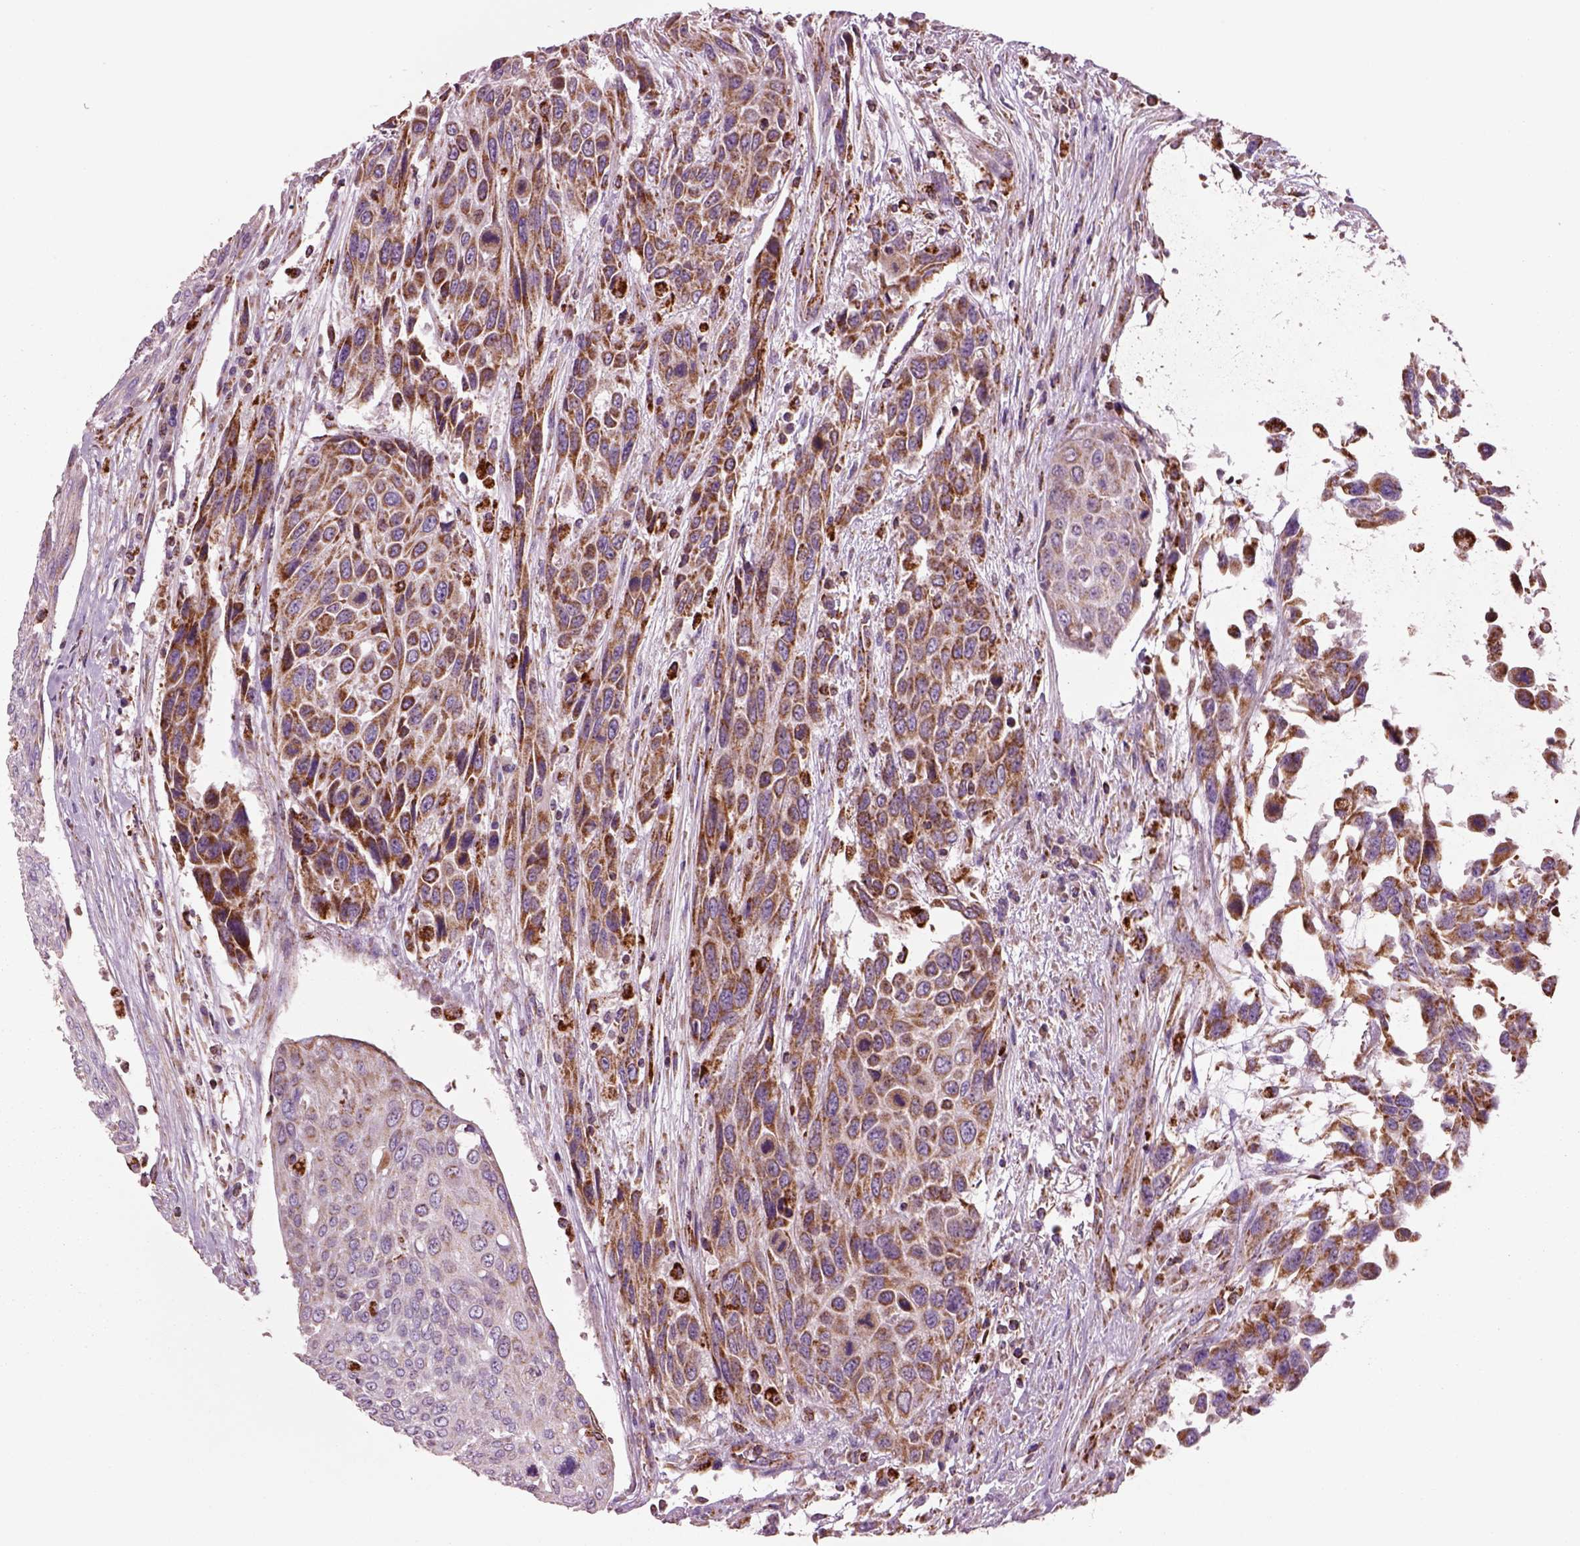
{"staining": {"intensity": "strong", "quantity": ">75%", "location": "cytoplasmic/membranous"}, "tissue": "urothelial cancer", "cell_type": "Tumor cells", "image_type": "cancer", "snomed": [{"axis": "morphology", "description": "Urothelial carcinoma, High grade"}, {"axis": "topography", "description": "Urinary bladder"}], "caption": "Protein analysis of urothelial cancer tissue displays strong cytoplasmic/membranous staining in about >75% of tumor cells.", "gene": "SLC25A24", "patient": {"sex": "female", "age": 70}}